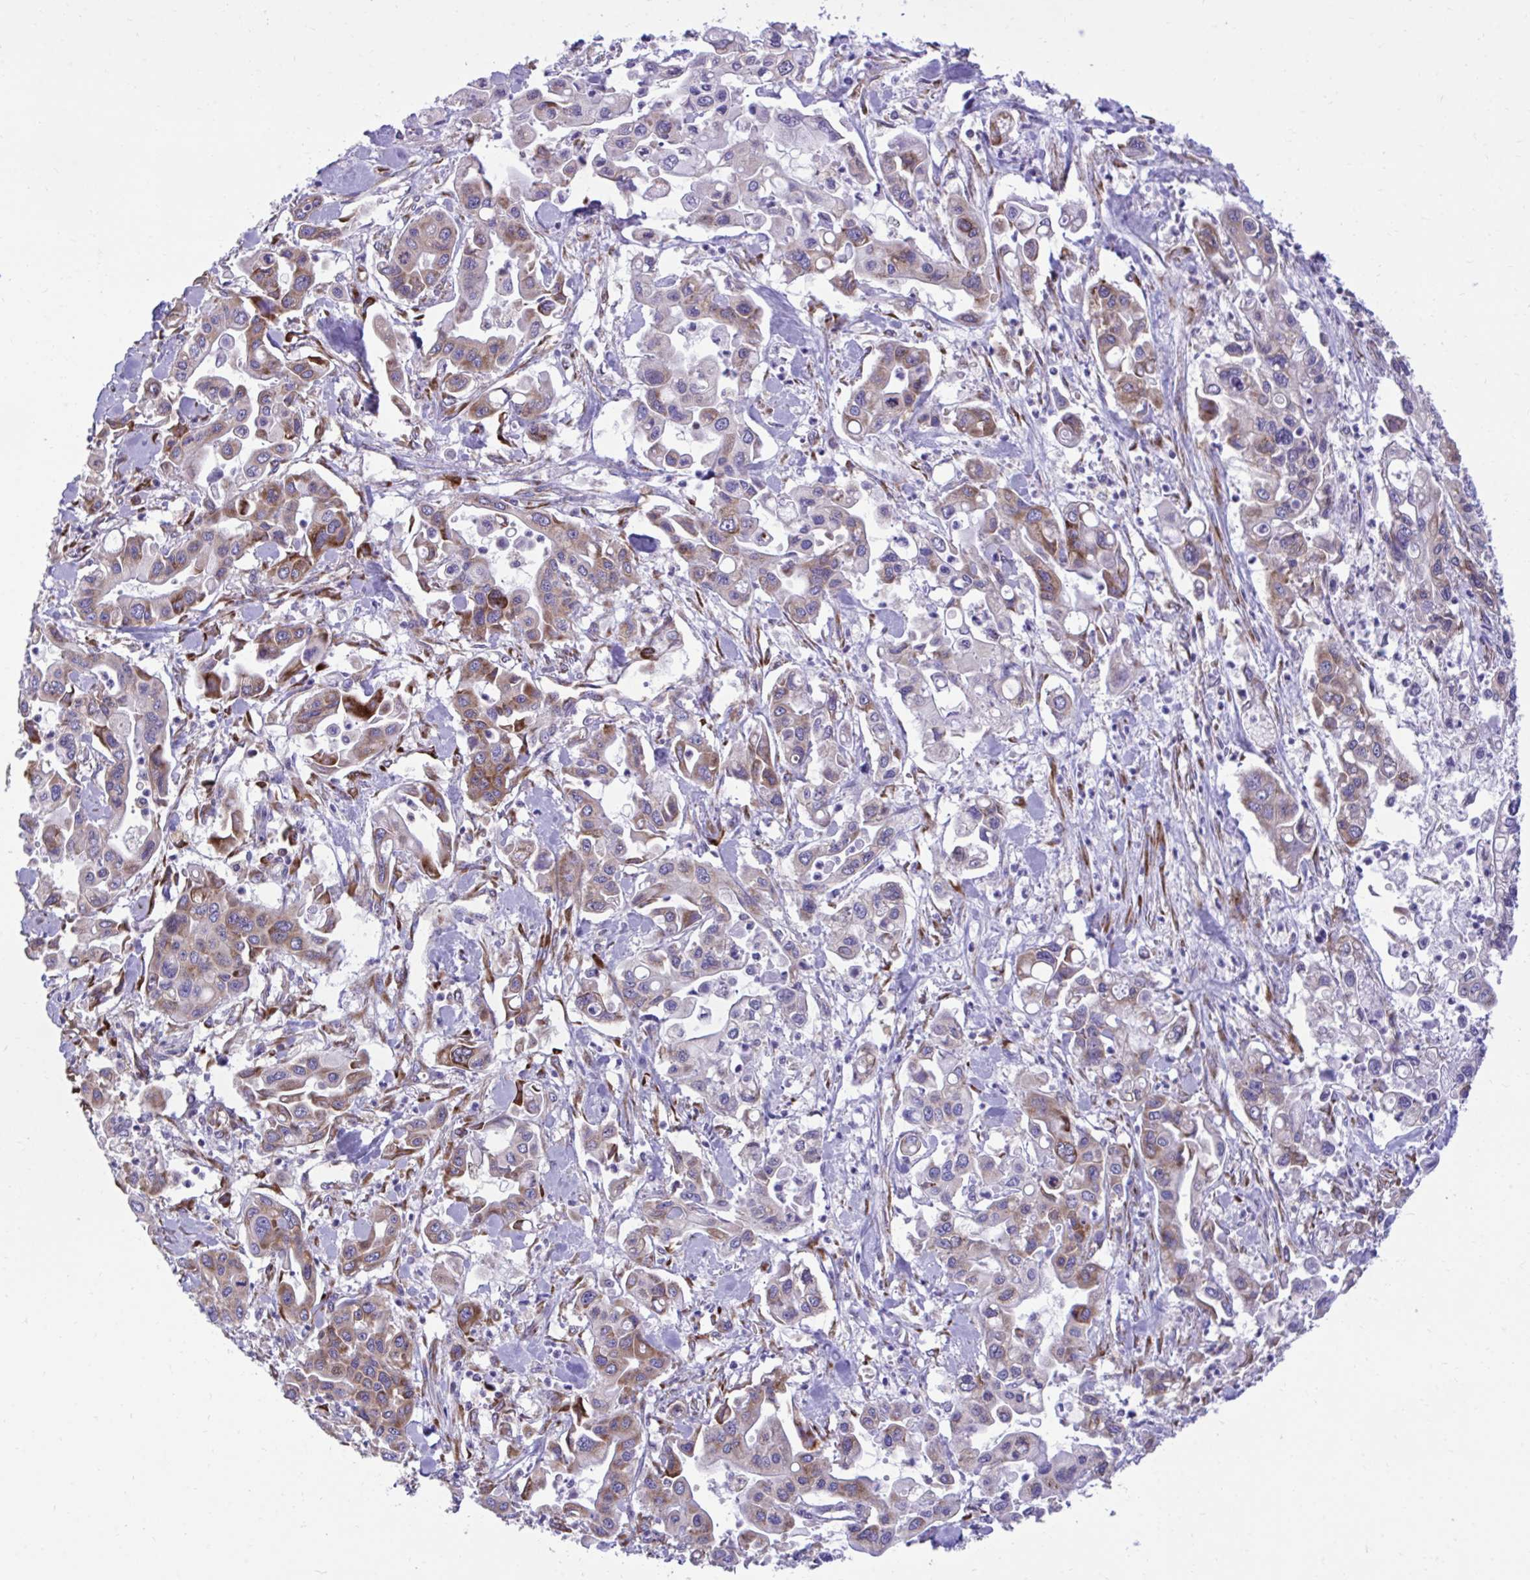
{"staining": {"intensity": "moderate", "quantity": "25%-75%", "location": "cytoplasmic/membranous"}, "tissue": "pancreatic cancer", "cell_type": "Tumor cells", "image_type": "cancer", "snomed": [{"axis": "morphology", "description": "Adenocarcinoma, NOS"}, {"axis": "topography", "description": "Pancreas"}], "caption": "Protein staining shows moderate cytoplasmic/membranous staining in about 25%-75% of tumor cells in adenocarcinoma (pancreatic).", "gene": "RPS15", "patient": {"sex": "male", "age": 62}}